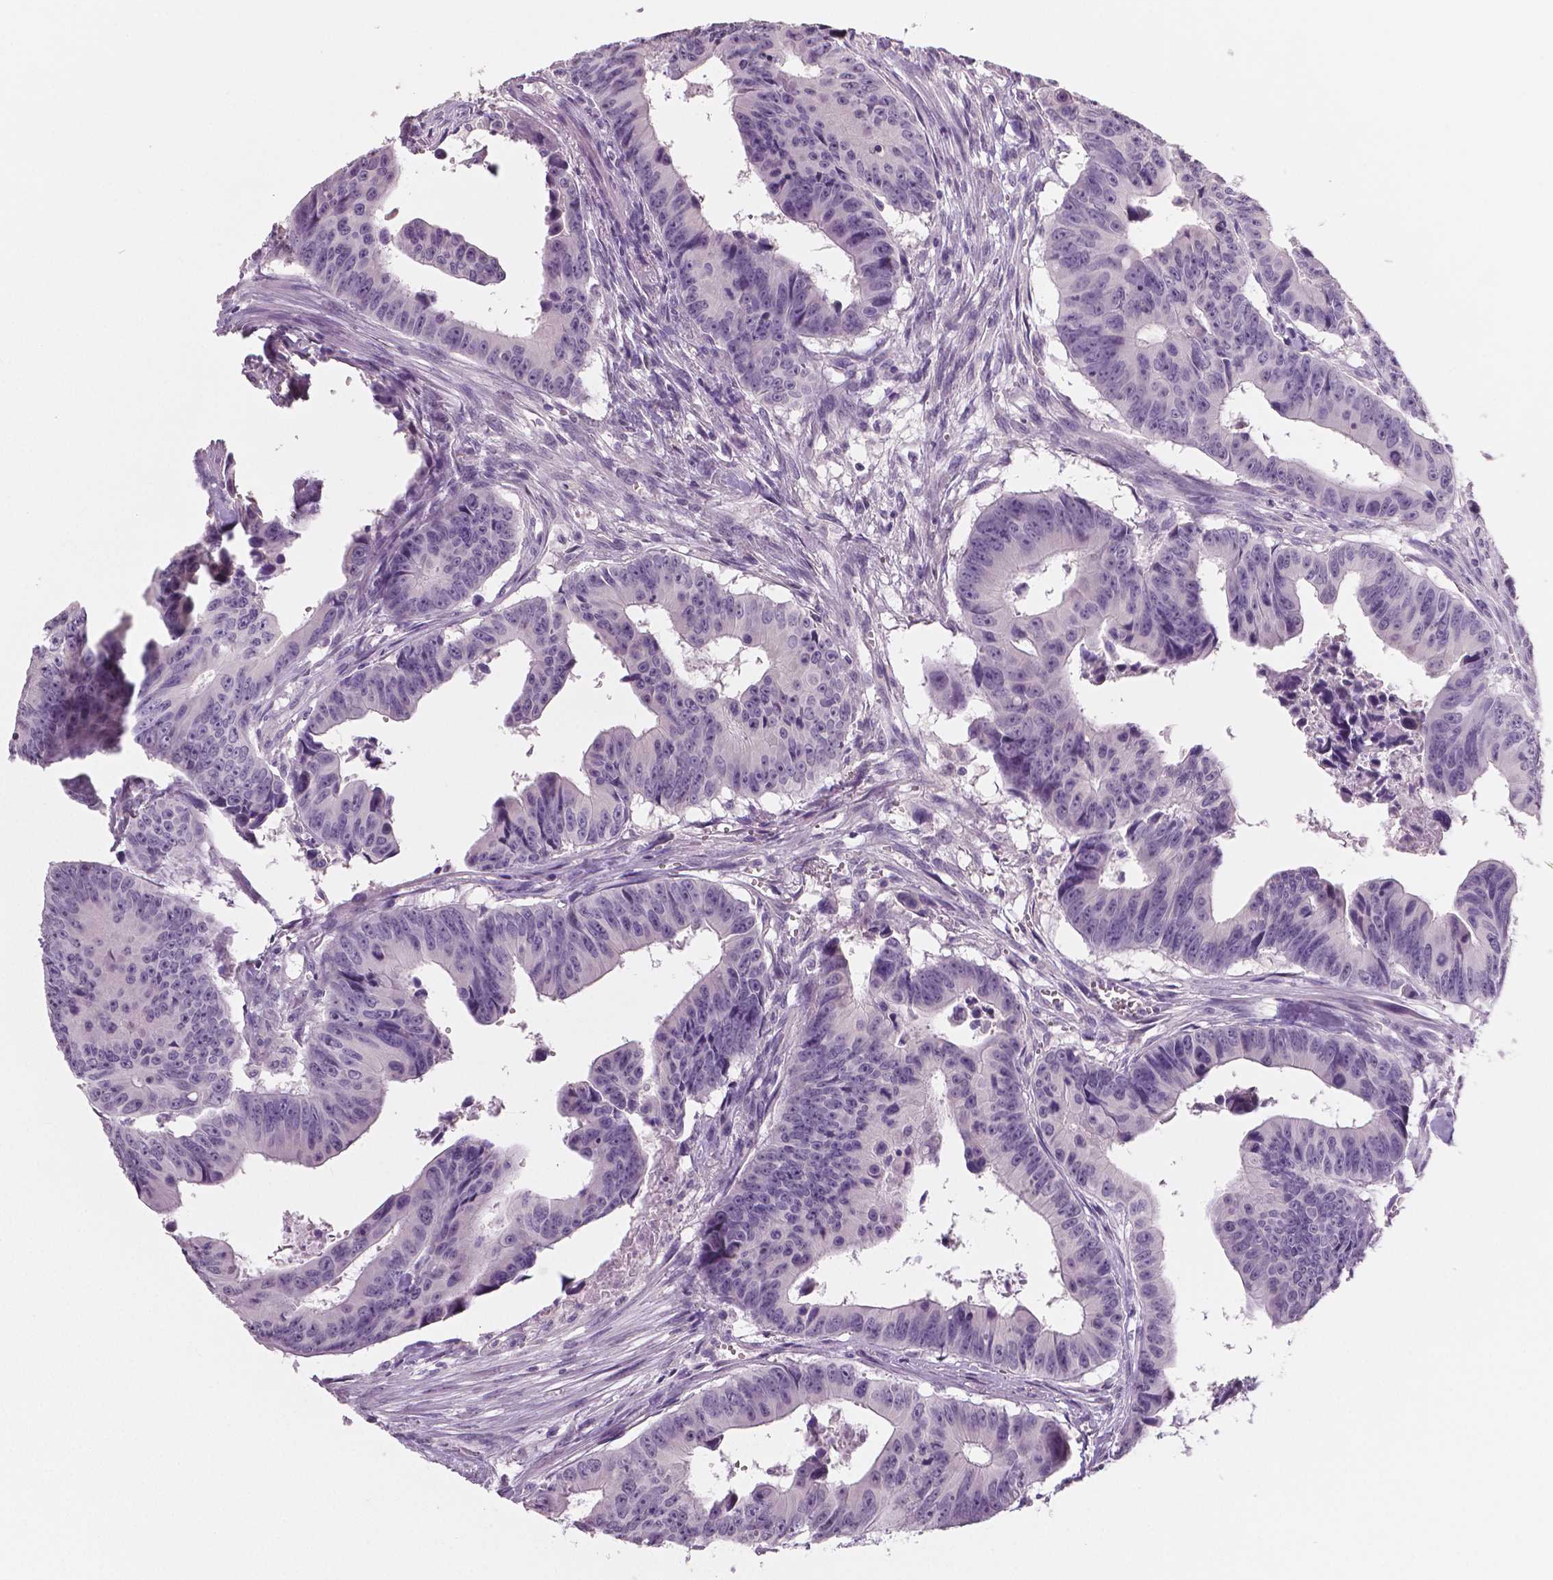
{"staining": {"intensity": "negative", "quantity": "none", "location": "none"}, "tissue": "colorectal cancer", "cell_type": "Tumor cells", "image_type": "cancer", "snomed": [{"axis": "morphology", "description": "Adenocarcinoma, NOS"}, {"axis": "topography", "description": "Colon"}], "caption": "High magnification brightfield microscopy of adenocarcinoma (colorectal) stained with DAB (brown) and counterstained with hematoxylin (blue): tumor cells show no significant staining. (DAB immunohistochemistry (IHC), high magnification).", "gene": "NECAB1", "patient": {"sex": "female", "age": 87}}